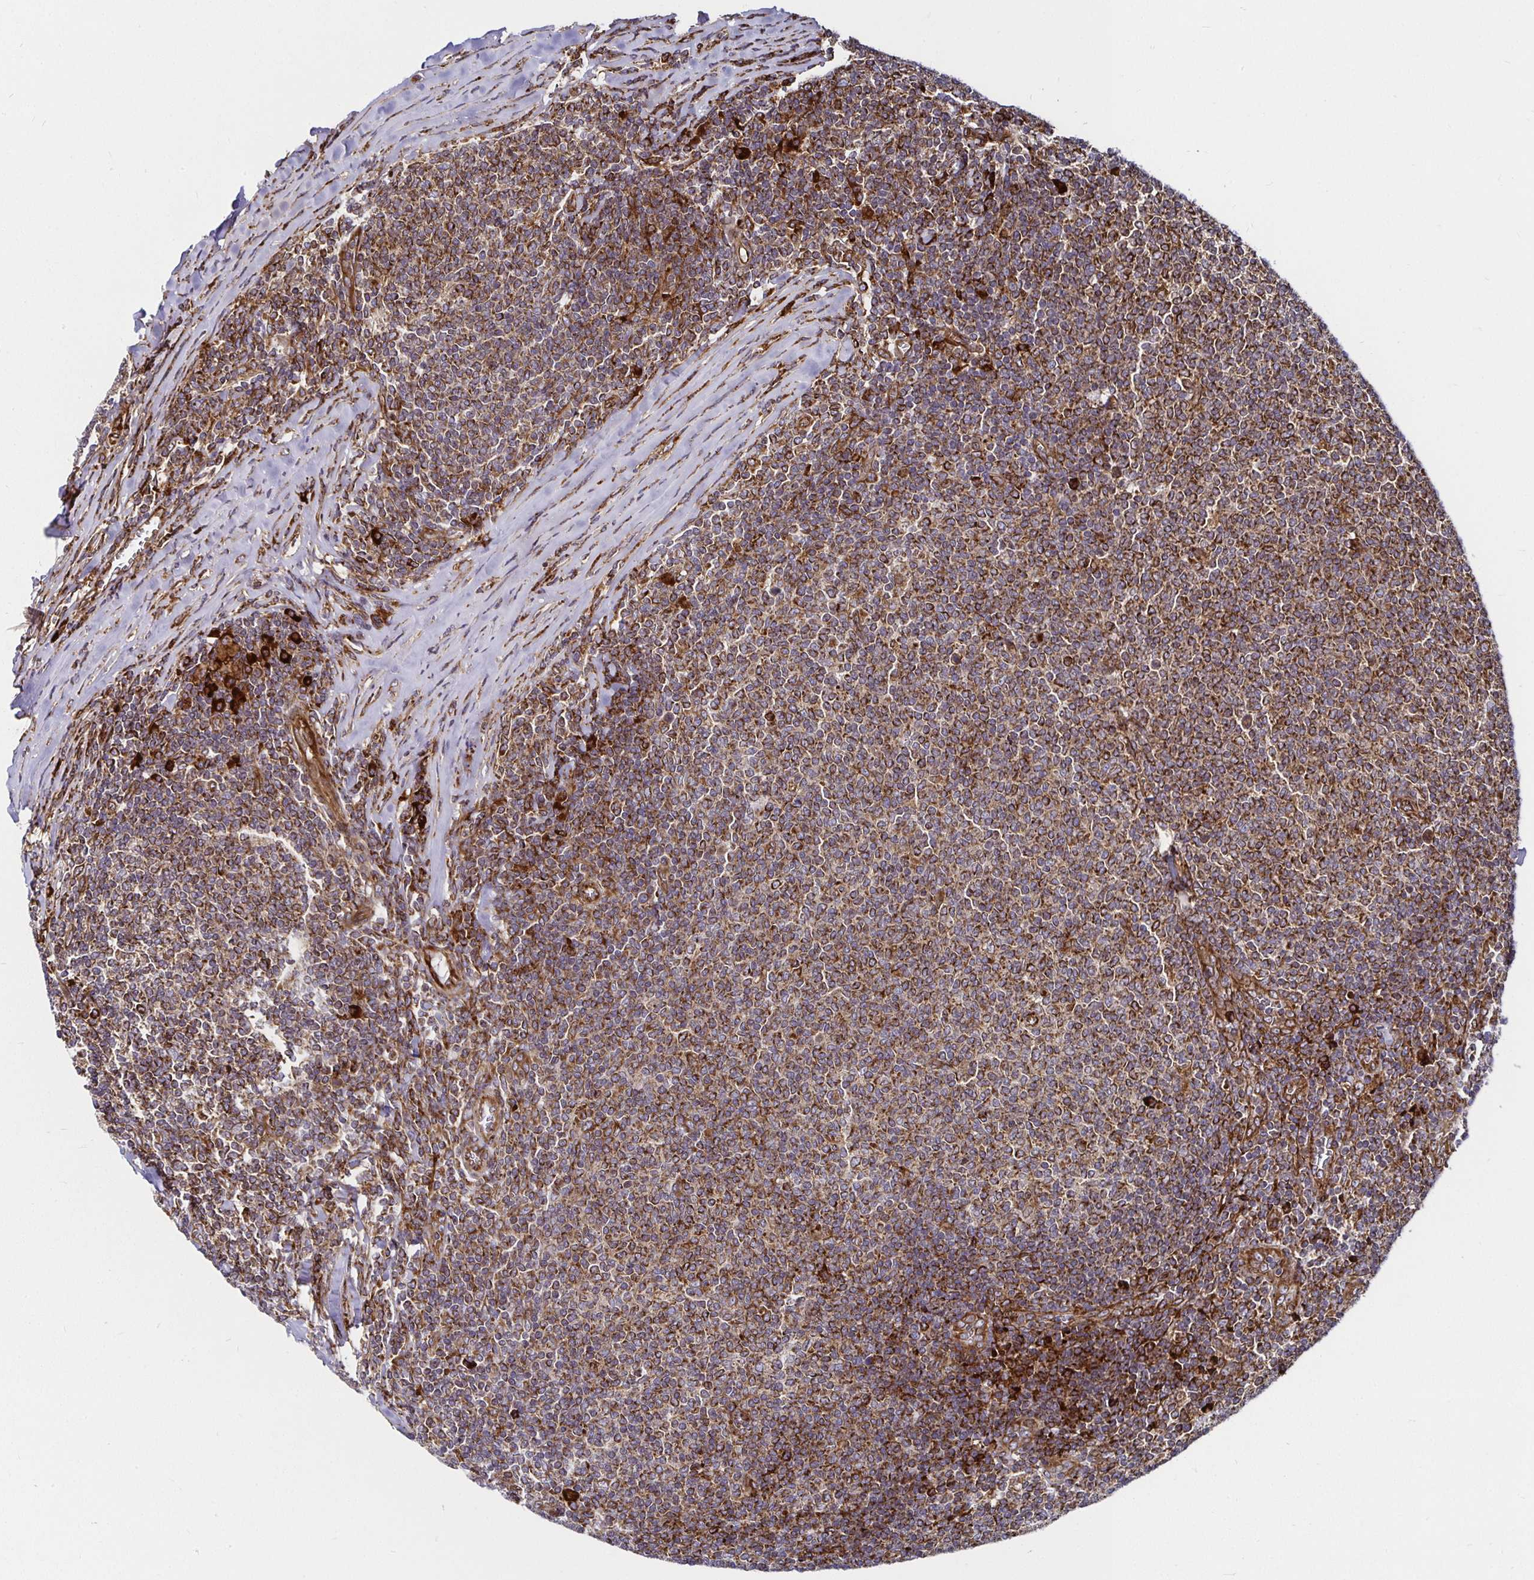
{"staining": {"intensity": "strong", "quantity": ">75%", "location": "cytoplasmic/membranous"}, "tissue": "lymphoma", "cell_type": "Tumor cells", "image_type": "cancer", "snomed": [{"axis": "morphology", "description": "Malignant lymphoma, non-Hodgkin's type, Low grade"}, {"axis": "topography", "description": "Lymph node"}], "caption": "The immunohistochemical stain labels strong cytoplasmic/membranous staining in tumor cells of malignant lymphoma, non-Hodgkin's type (low-grade) tissue. (DAB IHC, brown staining for protein, blue staining for nuclei).", "gene": "SMYD3", "patient": {"sex": "male", "age": 52}}